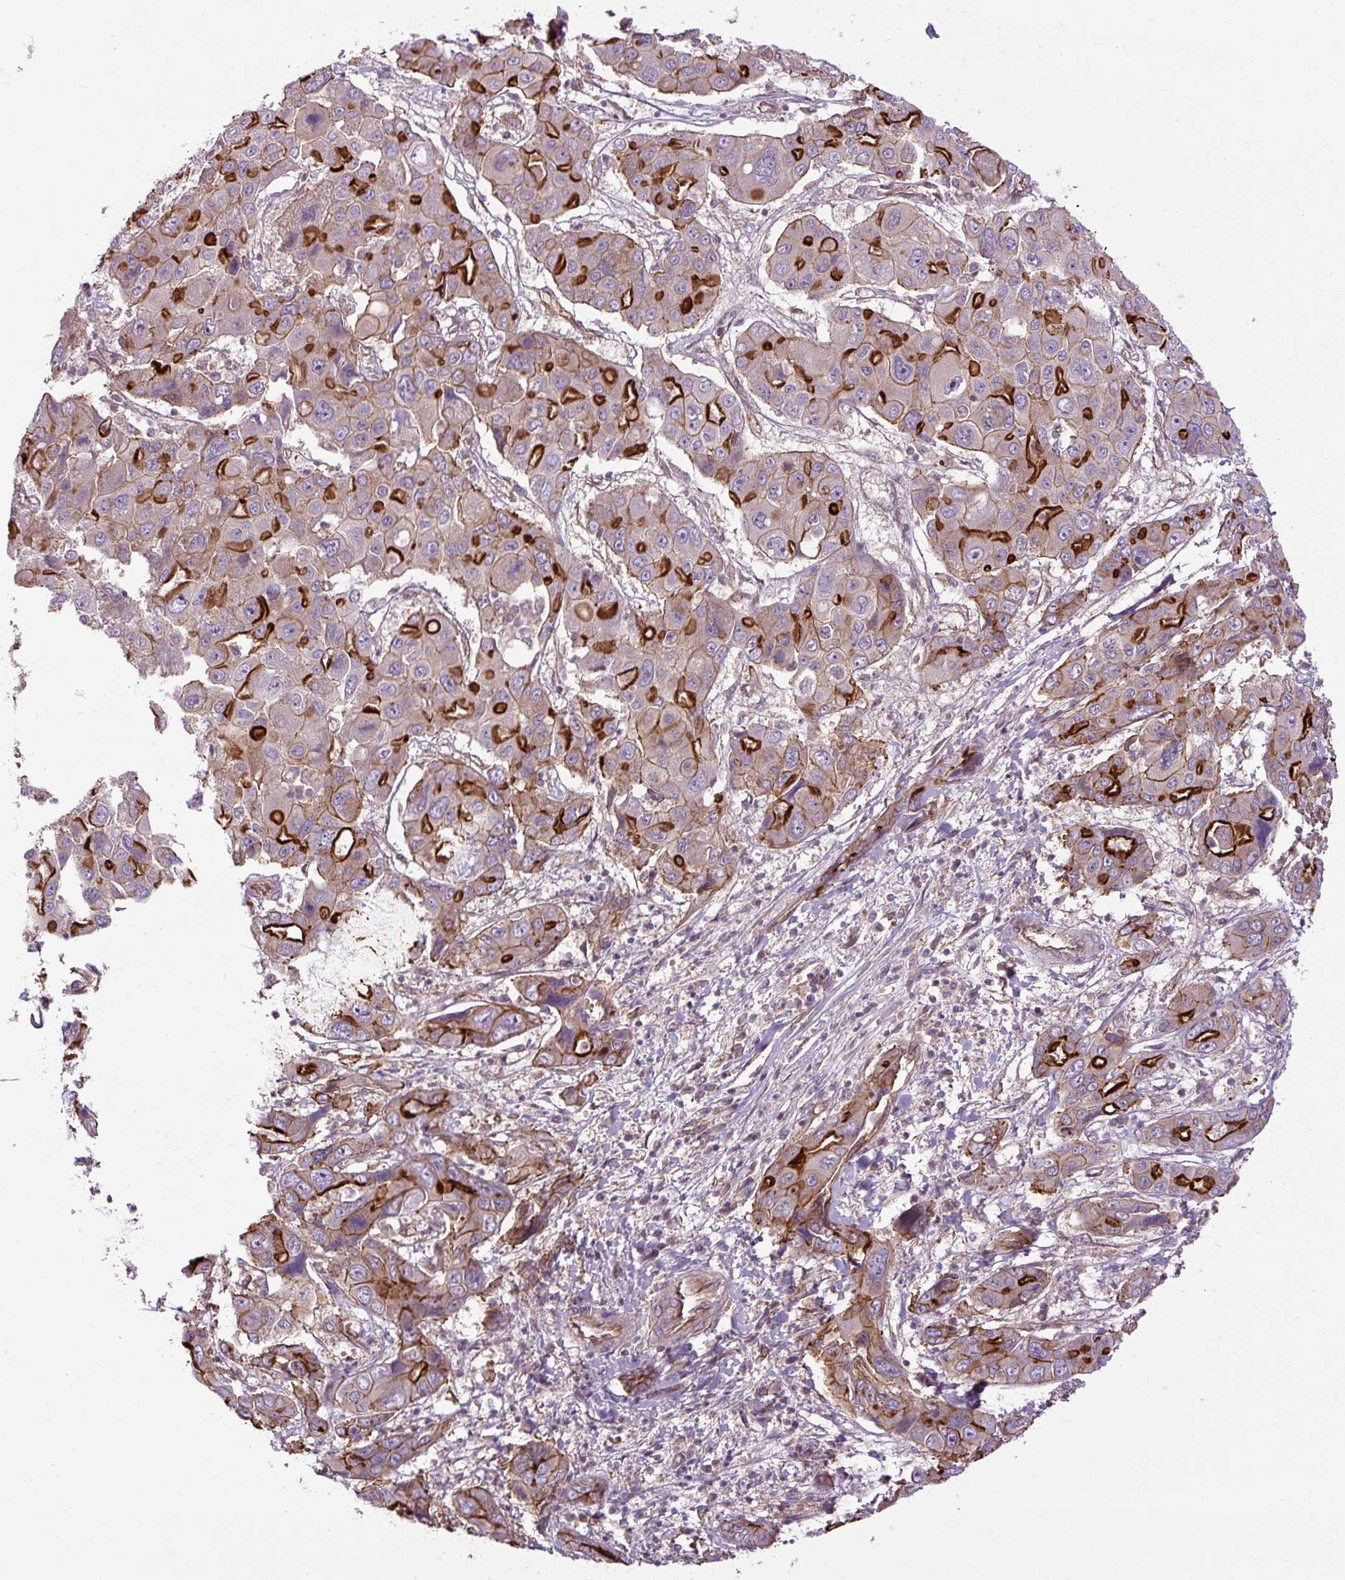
{"staining": {"intensity": "strong", "quantity": "25%-75%", "location": "cytoplasmic/membranous"}, "tissue": "liver cancer", "cell_type": "Tumor cells", "image_type": "cancer", "snomed": [{"axis": "morphology", "description": "Cholangiocarcinoma"}, {"axis": "topography", "description": "Liver"}], "caption": "Immunohistochemical staining of human liver cancer displays strong cytoplasmic/membranous protein positivity in approximately 25%-75% of tumor cells.", "gene": "CCDC93", "patient": {"sex": "male", "age": 67}}